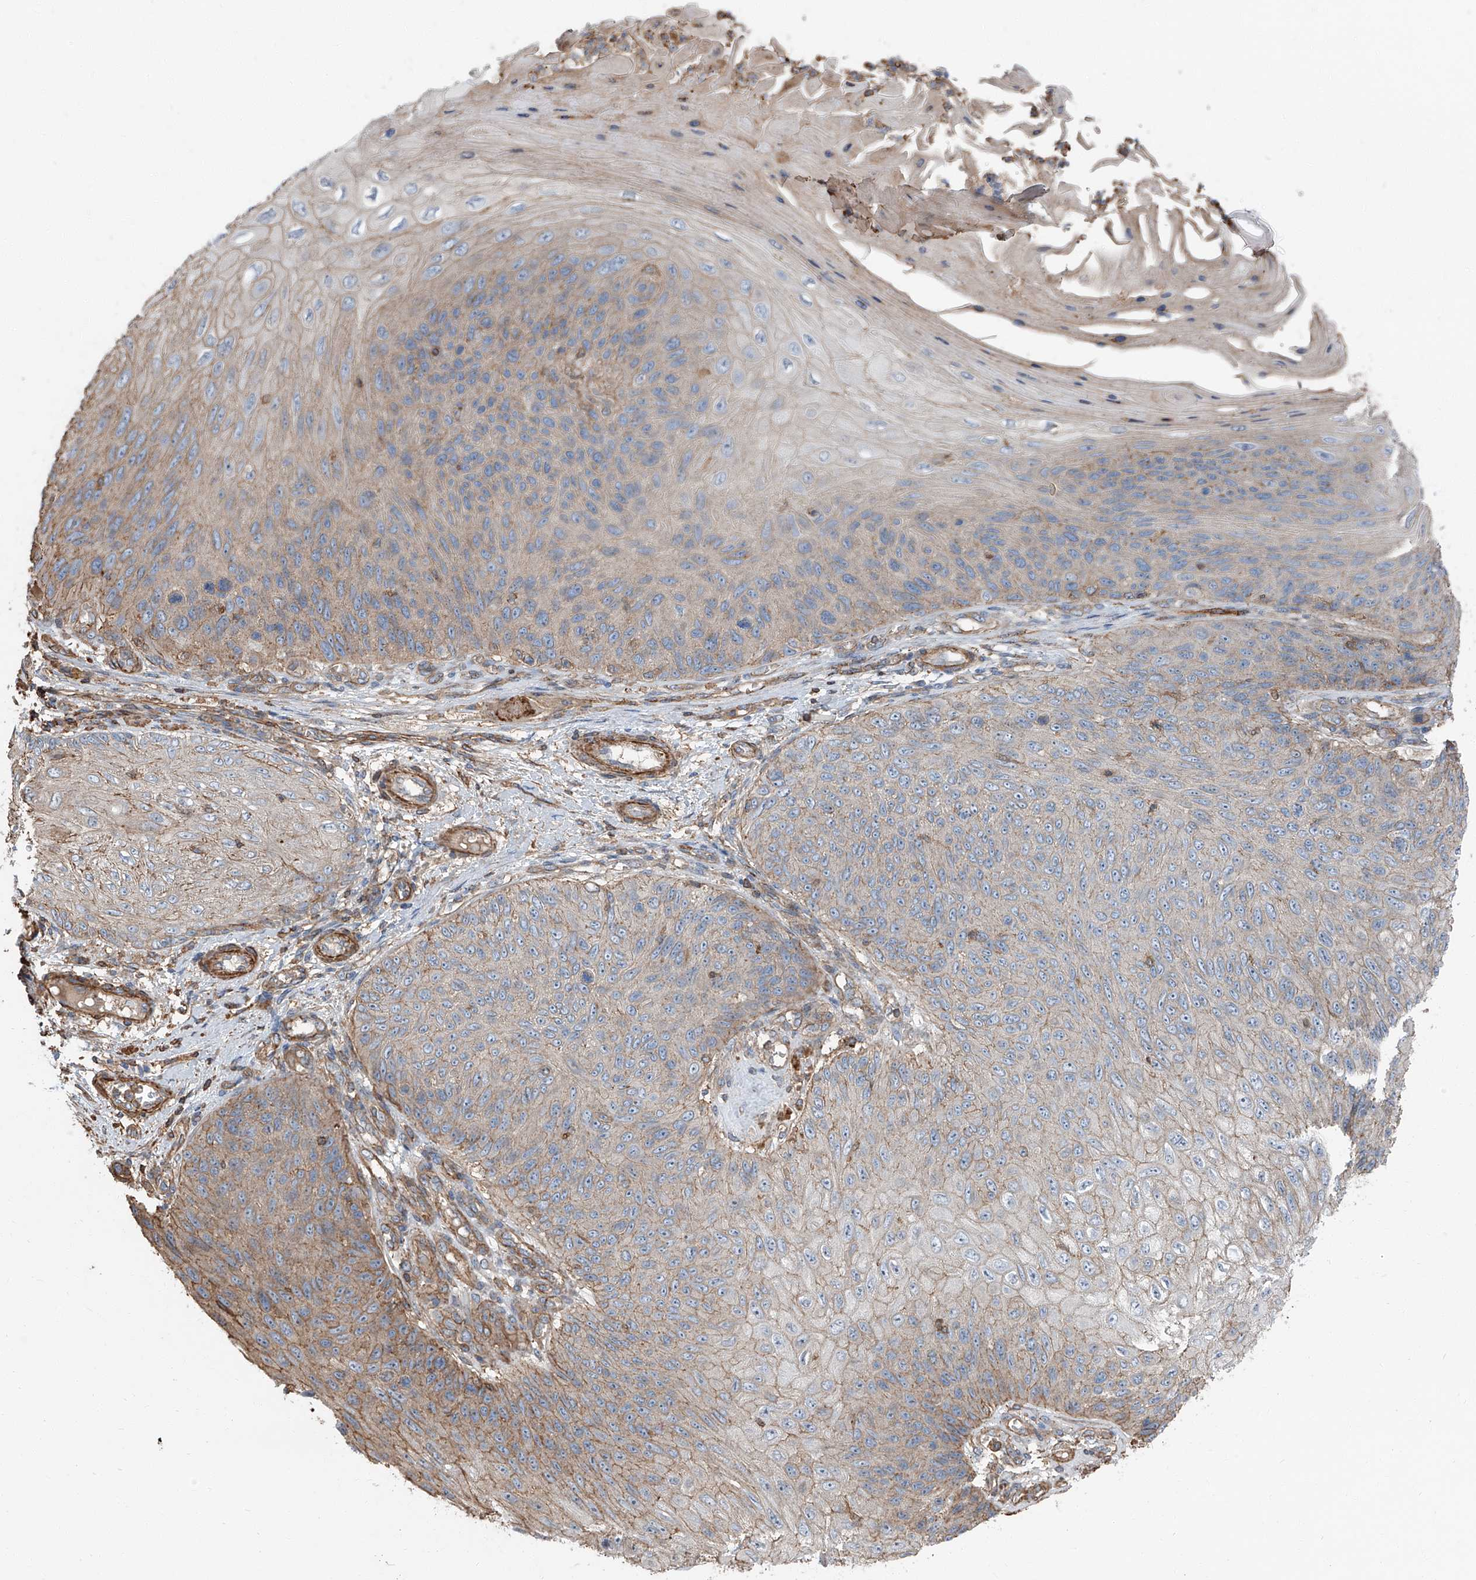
{"staining": {"intensity": "moderate", "quantity": "<25%", "location": "cytoplasmic/membranous"}, "tissue": "skin cancer", "cell_type": "Tumor cells", "image_type": "cancer", "snomed": [{"axis": "morphology", "description": "Squamous cell carcinoma, NOS"}, {"axis": "topography", "description": "Skin"}], "caption": "Skin cancer (squamous cell carcinoma) stained with a brown dye reveals moderate cytoplasmic/membranous positive staining in about <25% of tumor cells.", "gene": "PIEZO2", "patient": {"sex": "female", "age": 88}}